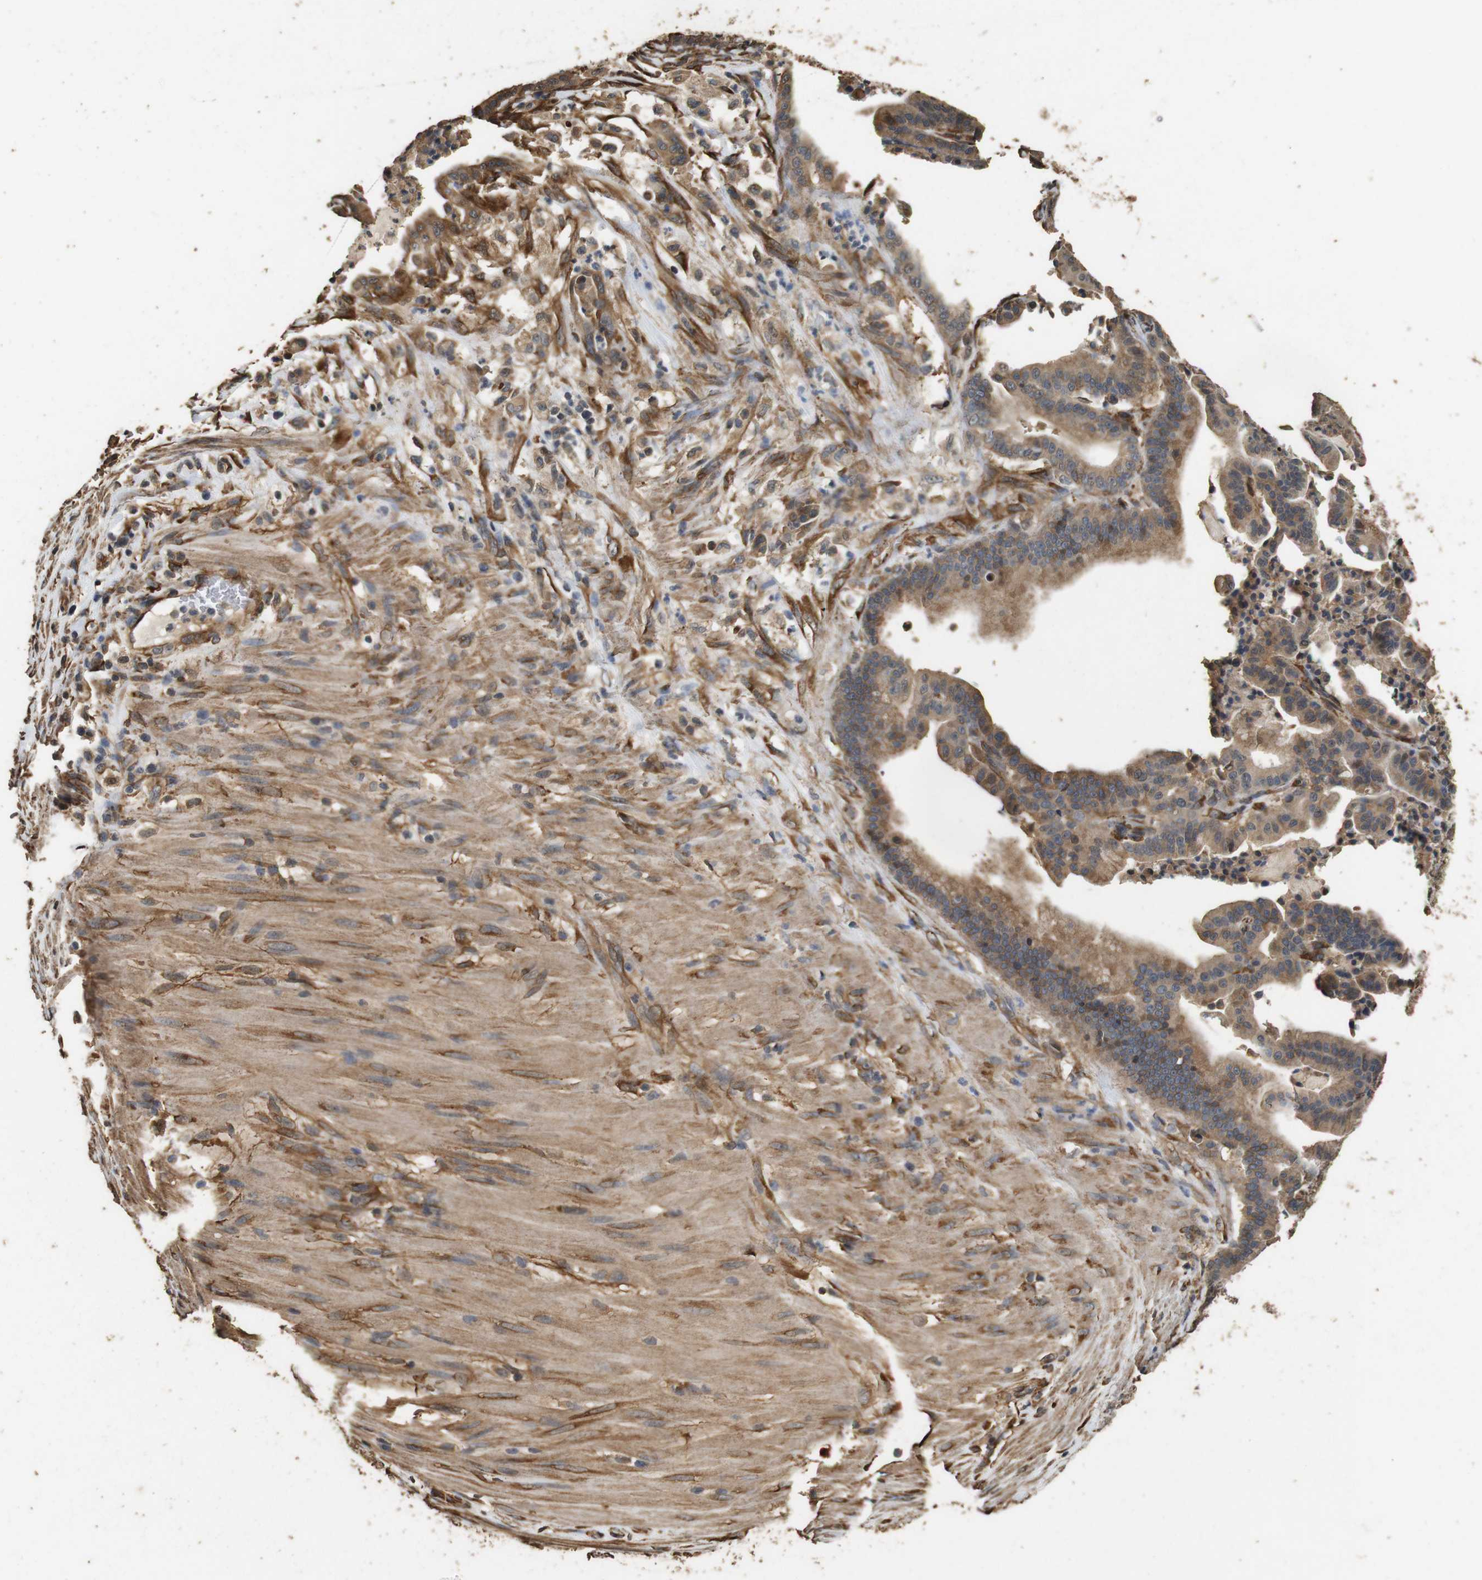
{"staining": {"intensity": "moderate", "quantity": ">75%", "location": "cytoplasmic/membranous"}, "tissue": "pancreatic cancer", "cell_type": "Tumor cells", "image_type": "cancer", "snomed": [{"axis": "morphology", "description": "Adenocarcinoma, NOS"}, {"axis": "topography", "description": "Pancreas"}], "caption": "IHC micrograph of neoplastic tissue: human pancreatic cancer (adenocarcinoma) stained using immunohistochemistry (IHC) displays medium levels of moderate protein expression localized specifically in the cytoplasmic/membranous of tumor cells, appearing as a cytoplasmic/membranous brown color.", "gene": "CNPY4", "patient": {"sex": "male", "age": 63}}